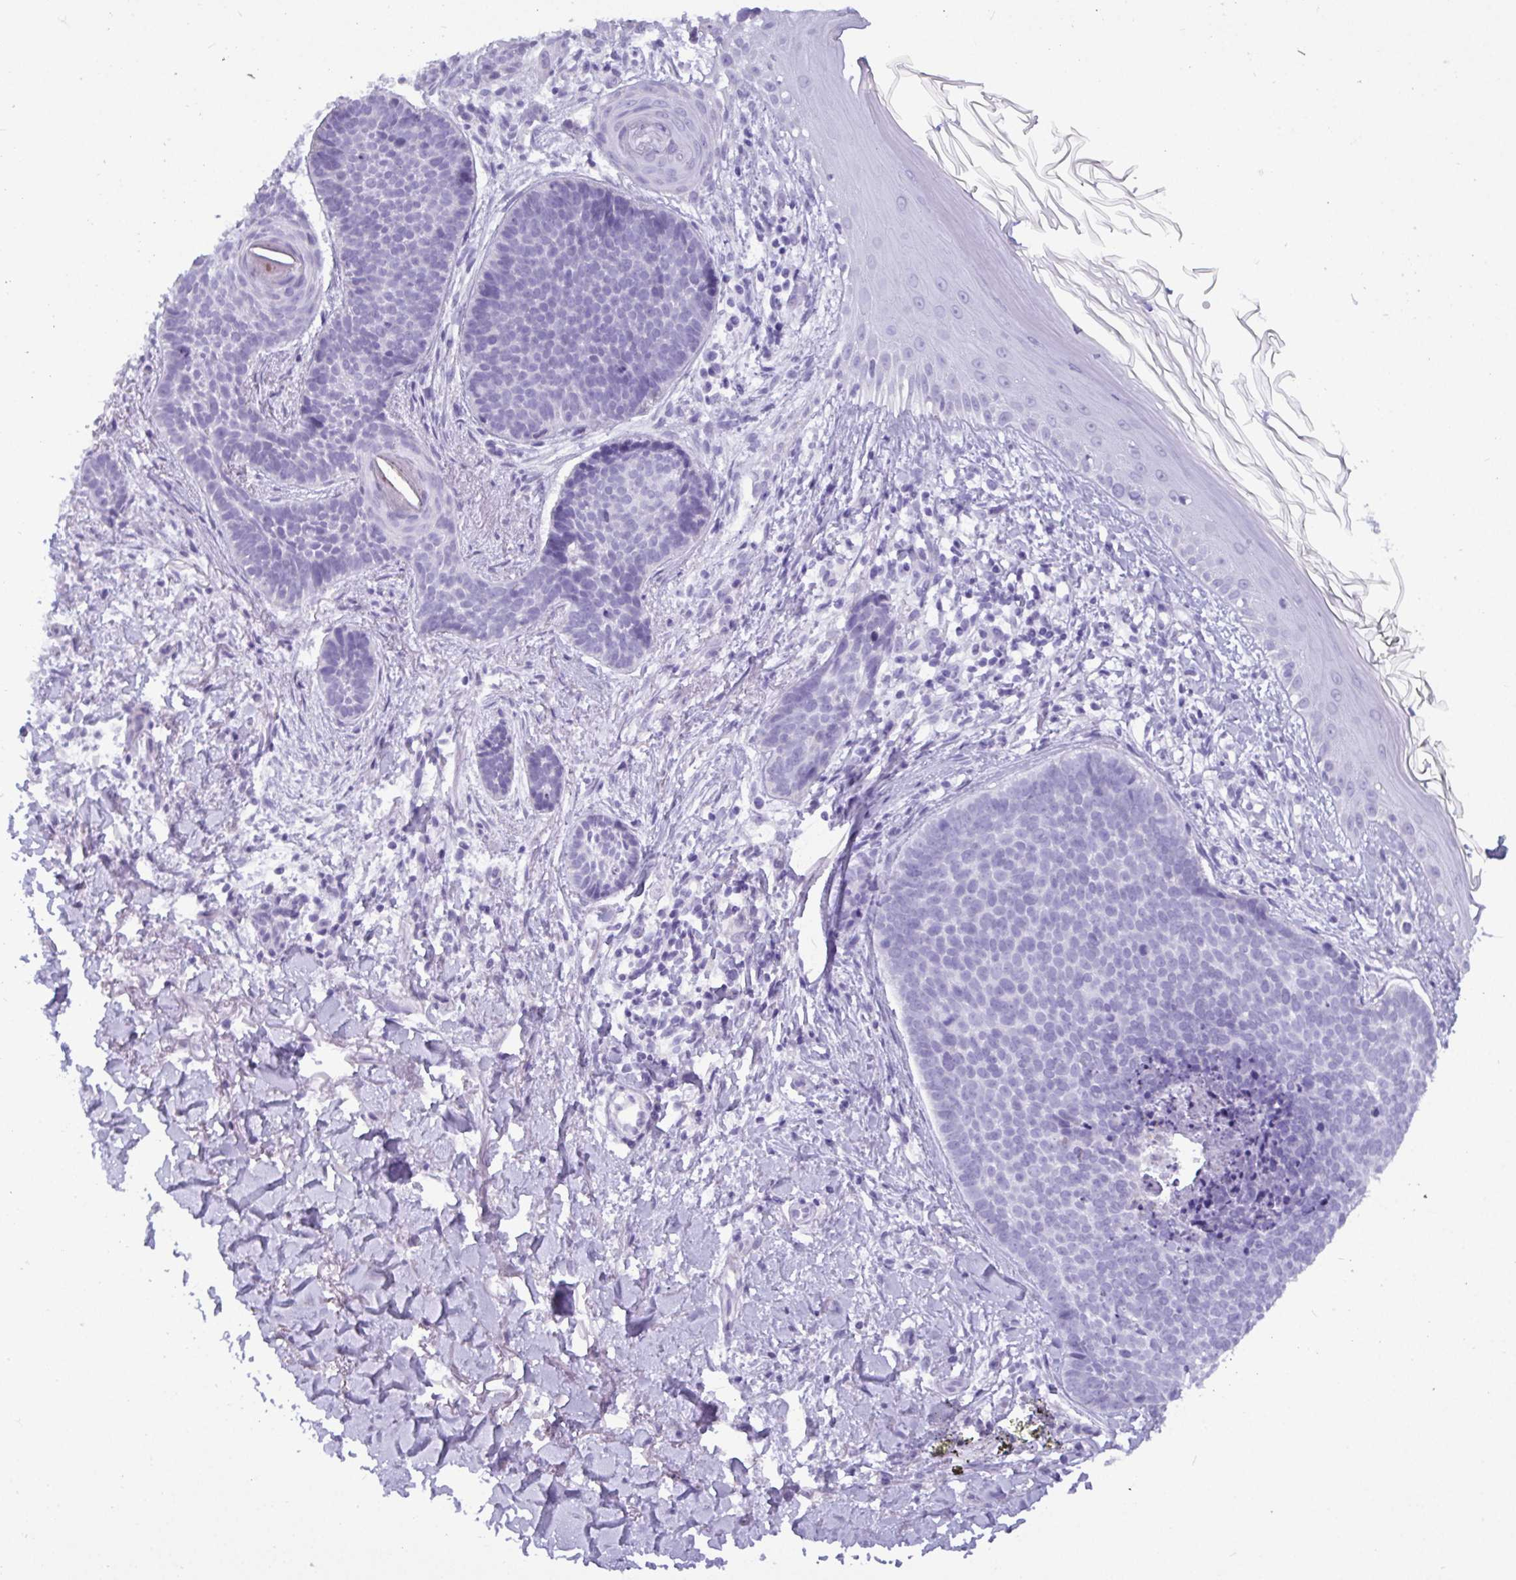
{"staining": {"intensity": "negative", "quantity": "none", "location": "none"}, "tissue": "skin cancer", "cell_type": "Tumor cells", "image_type": "cancer", "snomed": [{"axis": "morphology", "description": "Basal cell carcinoma"}, {"axis": "topography", "description": "Skin"}, {"axis": "topography", "description": "Skin of back"}], "caption": "The micrograph displays no staining of tumor cells in skin basal cell carcinoma.", "gene": "C4orf33", "patient": {"sex": "male", "age": 81}}